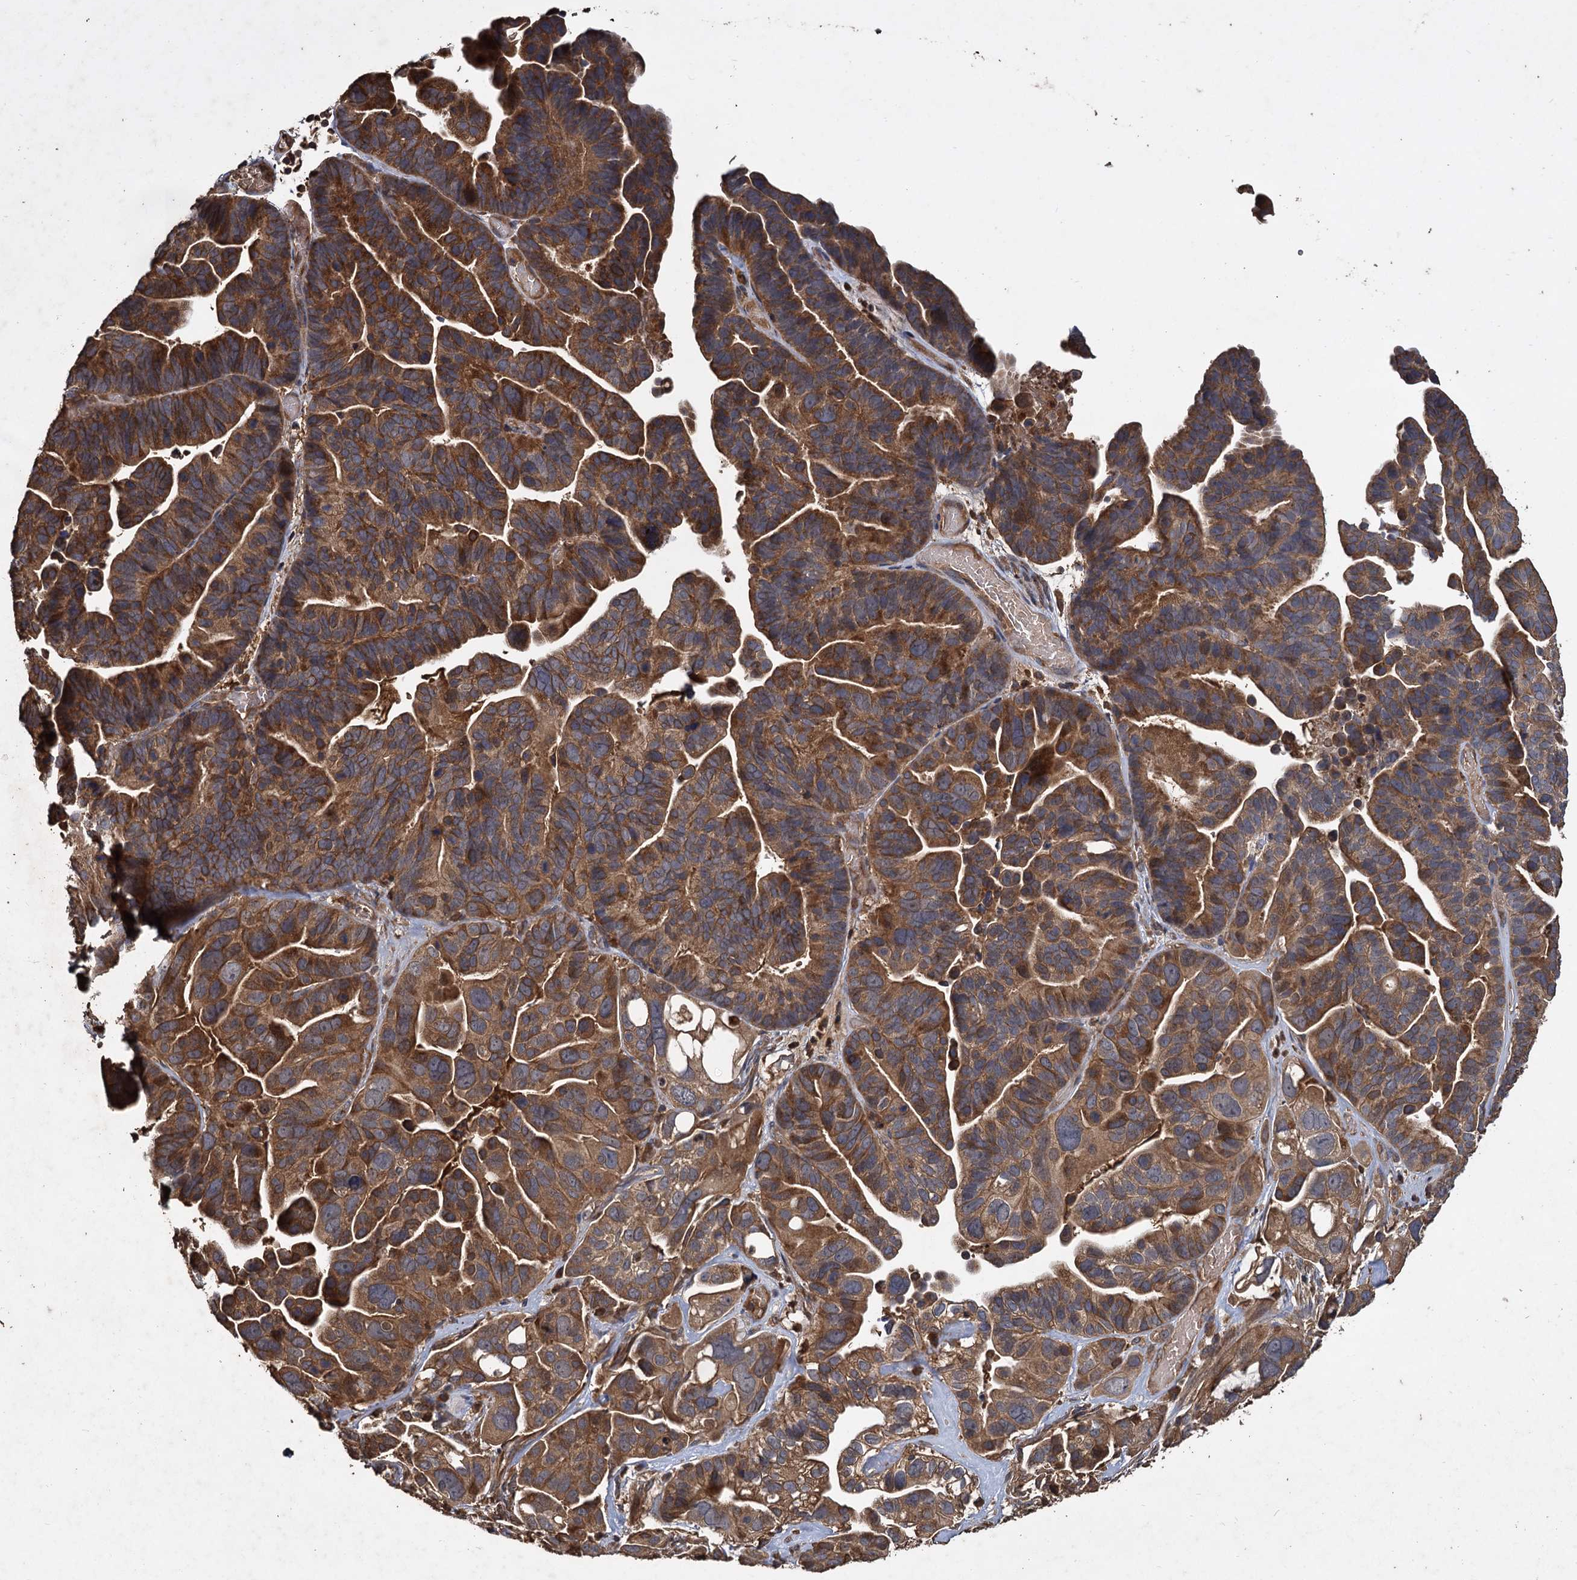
{"staining": {"intensity": "moderate", "quantity": ">75%", "location": "cytoplasmic/membranous"}, "tissue": "ovarian cancer", "cell_type": "Tumor cells", "image_type": "cancer", "snomed": [{"axis": "morphology", "description": "Cystadenocarcinoma, serous, NOS"}, {"axis": "topography", "description": "Ovary"}], "caption": "Serous cystadenocarcinoma (ovarian) stained with DAB (3,3'-diaminobenzidine) immunohistochemistry (IHC) displays medium levels of moderate cytoplasmic/membranous staining in about >75% of tumor cells. (Brightfield microscopy of DAB IHC at high magnification).", "gene": "GCLC", "patient": {"sex": "female", "age": 56}}